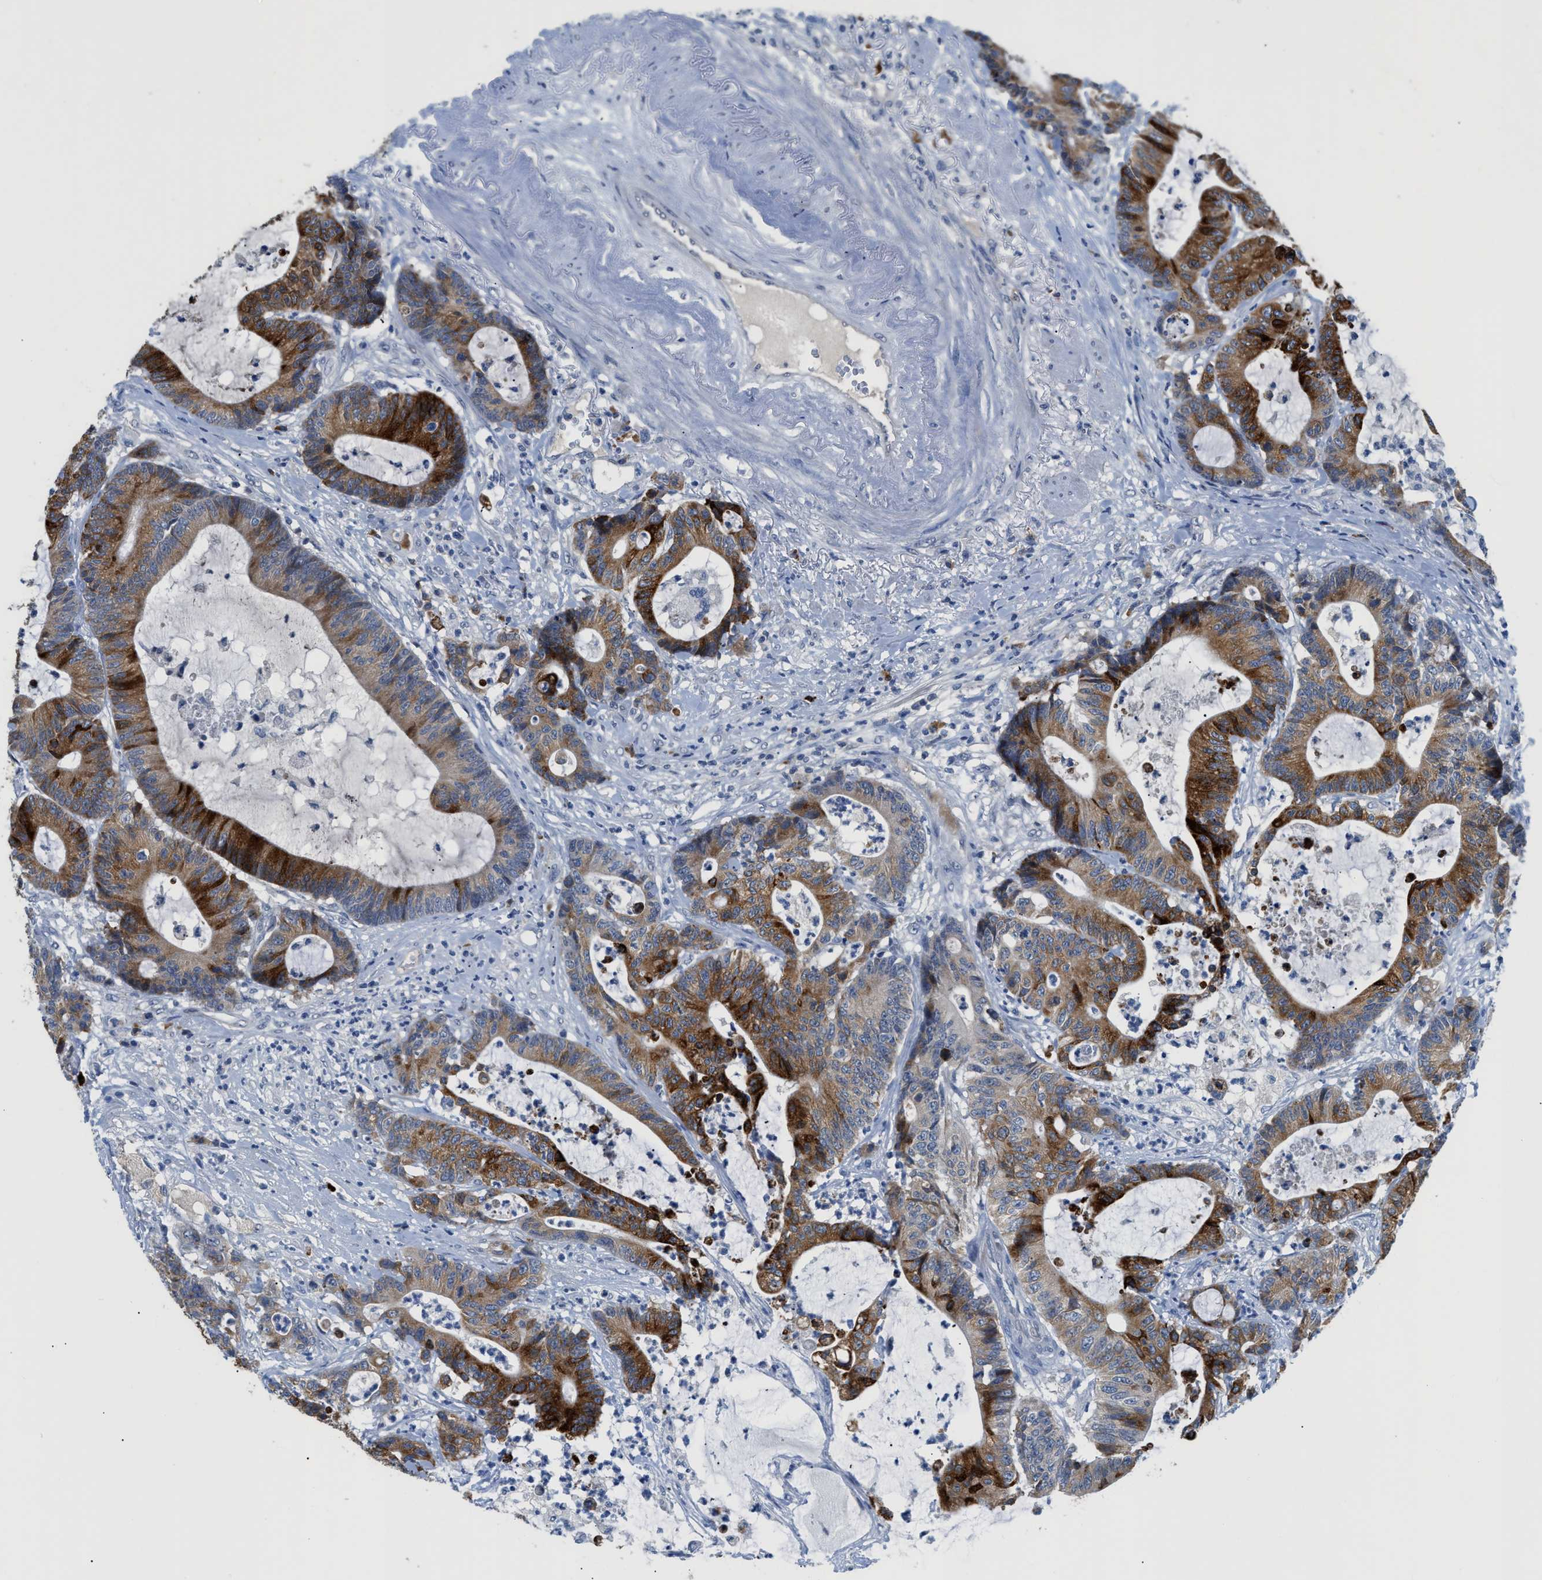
{"staining": {"intensity": "strong", "quantity": "25%-75%", "location": "cytoplasmic/membranous"}, "tissue": "colorectal cancer", "cell_type": "Tumor cells", "image_type": "cancer", "snomed": [{"axis": "morphology", "description": "Adenocarcinoma, NOS"}, {"axis": "topography", "description": "Colon"}], "caption": "Strong cytoplasmic/membranous staining for a protein is identified in approximately 25%-75% of tumor cells of colorectal adenocarcinoma using IHC.", "gene": "OR9K2", "patient": {"sex": "female", "age": 84}}